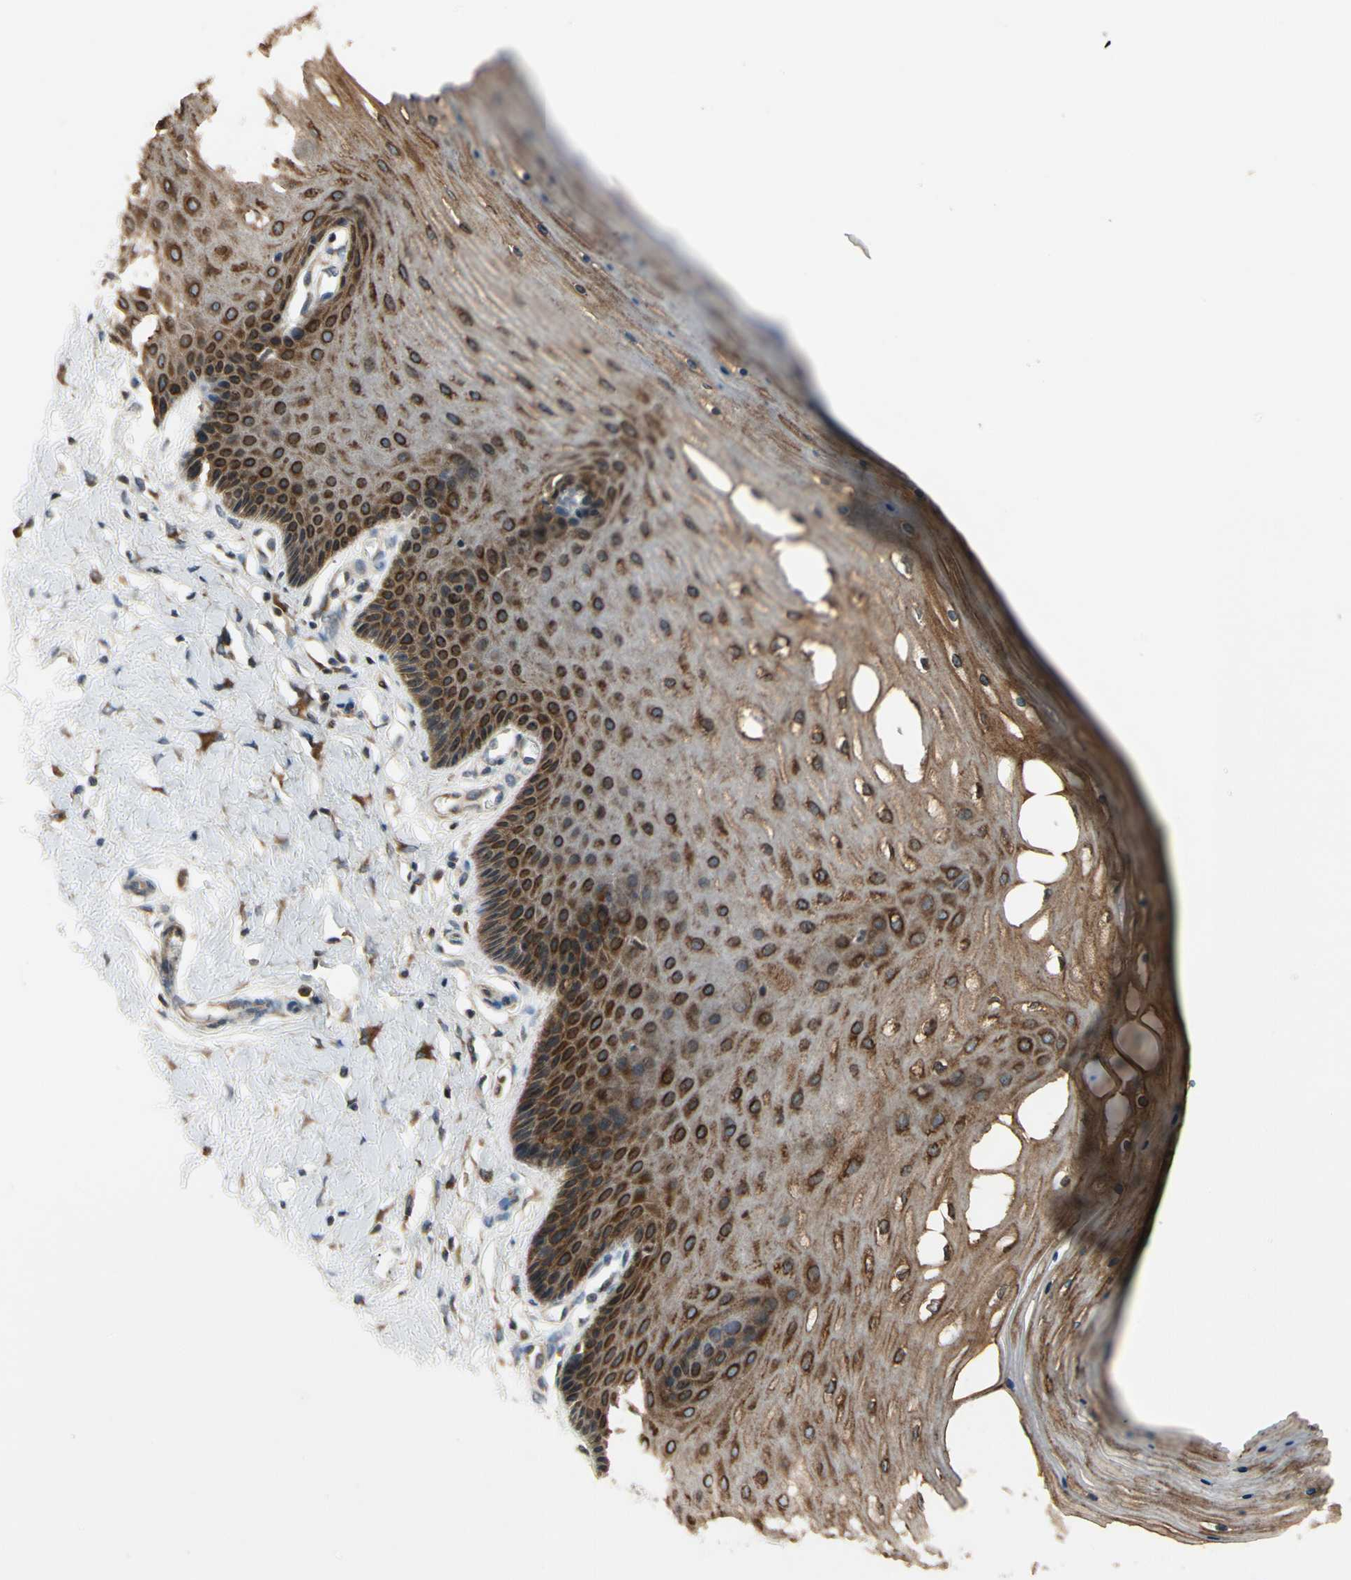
{"staining": {"intensity": "moderate", "quantity": "25%-75%", "location": "cytoplasmic/membranous"}, "tissue": "cervix", "cell_type": "Glandular cells", "image_type": "normal", "snomed": [{"axis": "morphology", "description": "Normal tissue, NOS"}, {"axis": "topography", "description": "Cervix"}], "caption": "A high-resolution image shows immunohistochemistry staining of benign cervix, which exhibits moderate cytoplasmic/membranous expression in about 25%-75% of glandular cells. (Brightfield microscopy of DAB IHC at high magnification).", "gene": "CGREF1", "patient": {"sex": "female", "age": 55}}